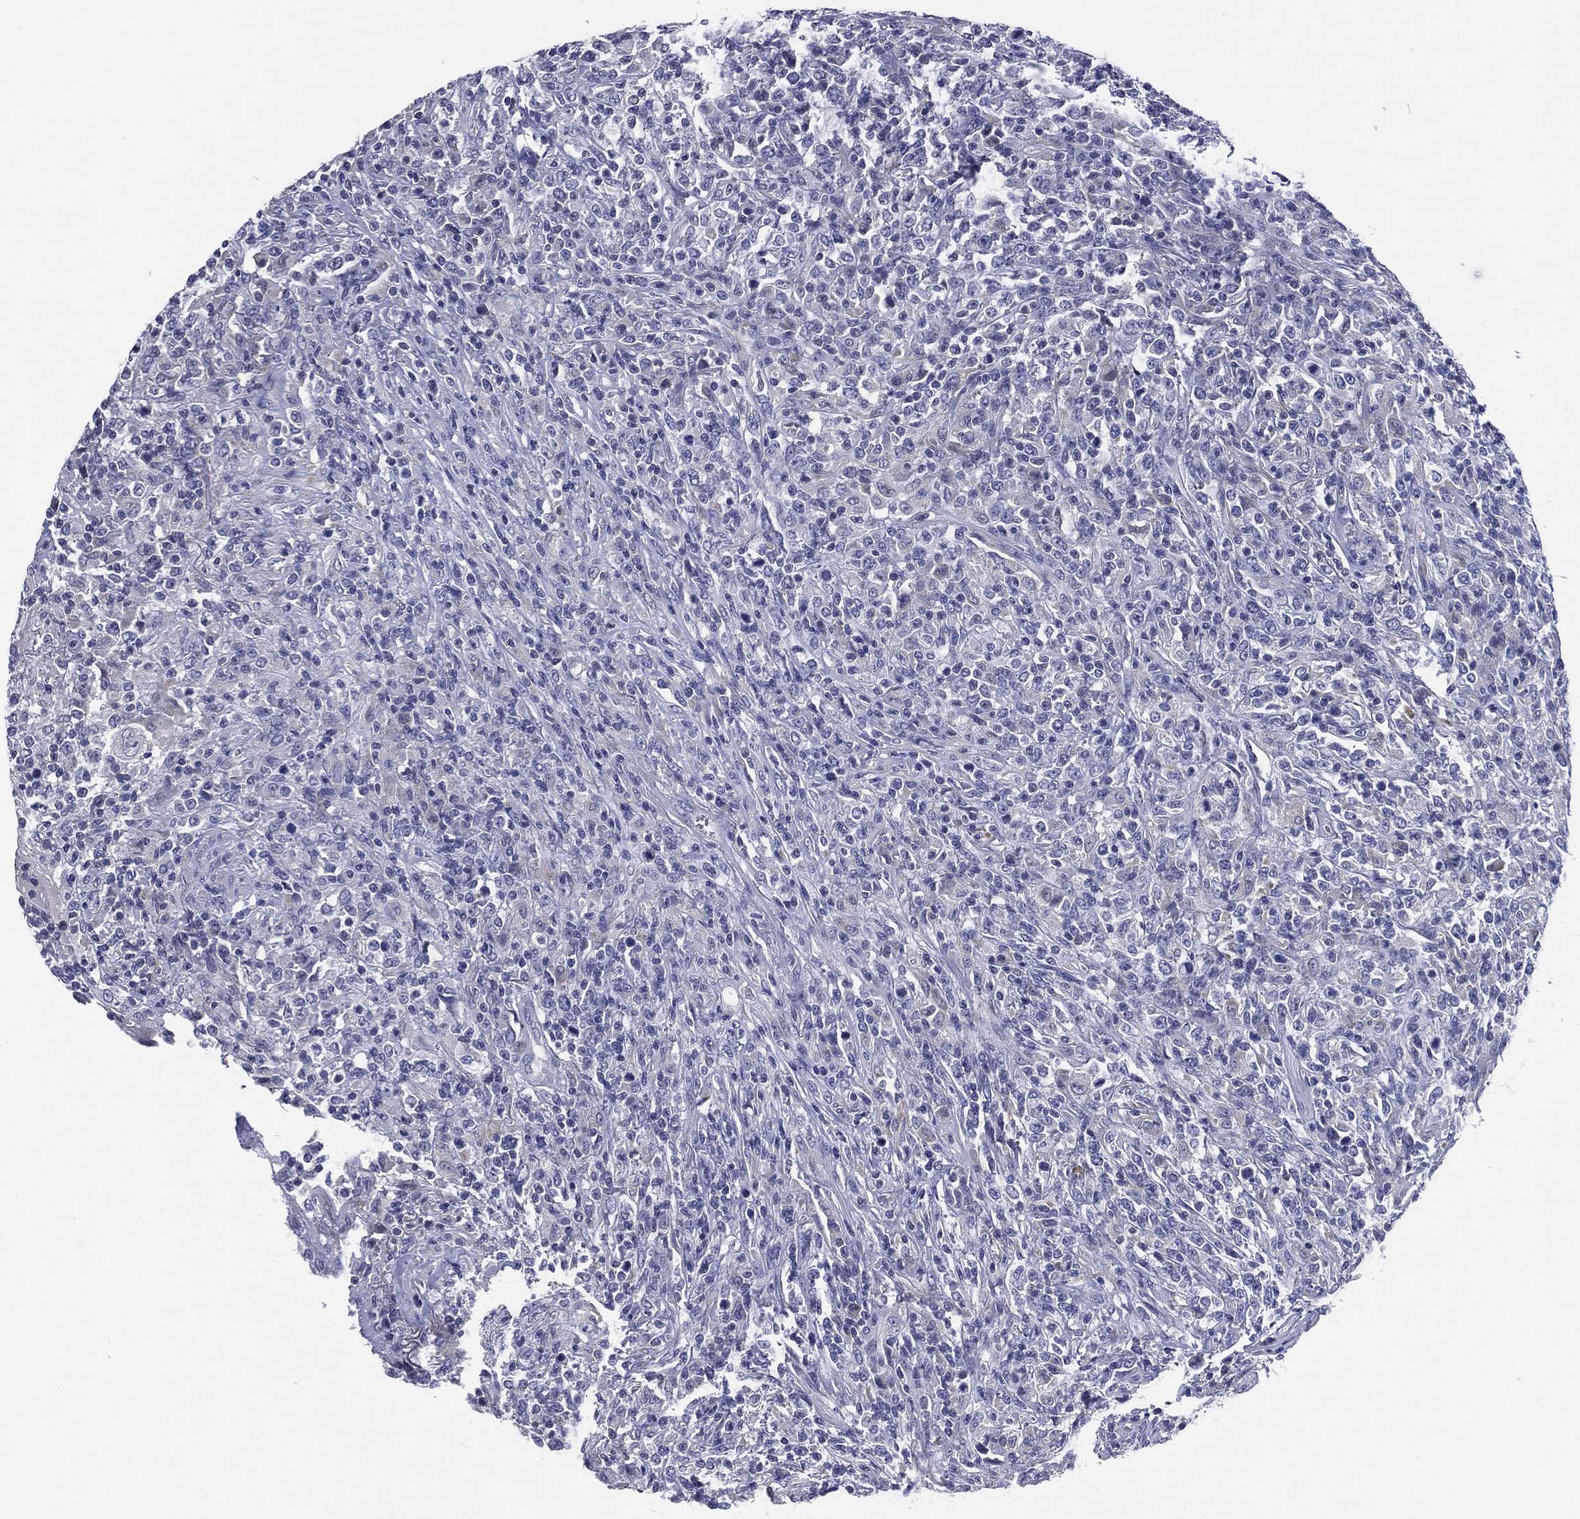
{"staining": {"intensity": "negative", "quantity": "none", "location": "none"}, "tissue": "lymphoma", "cell_type": "Tumor cells", "image_type": "cancer", "snomed": [{"axis": "morphology", "description": "Malignant lymphoma, non-Hodgkin's type, High grade"}, {"axis": "topography", "description": "Lung"}], "caption": "Tumor cells are negative for brown protein staining in lymphoma. Brightfield microscopy of immunohistochemistry (IHC) stained with DAB (3,3'-diaminobenzidine) (brown) and hematoxylin (blue), captured at high magnification.", "gene": "KRT35", "patient": {"sex": "male", "age": 79}}